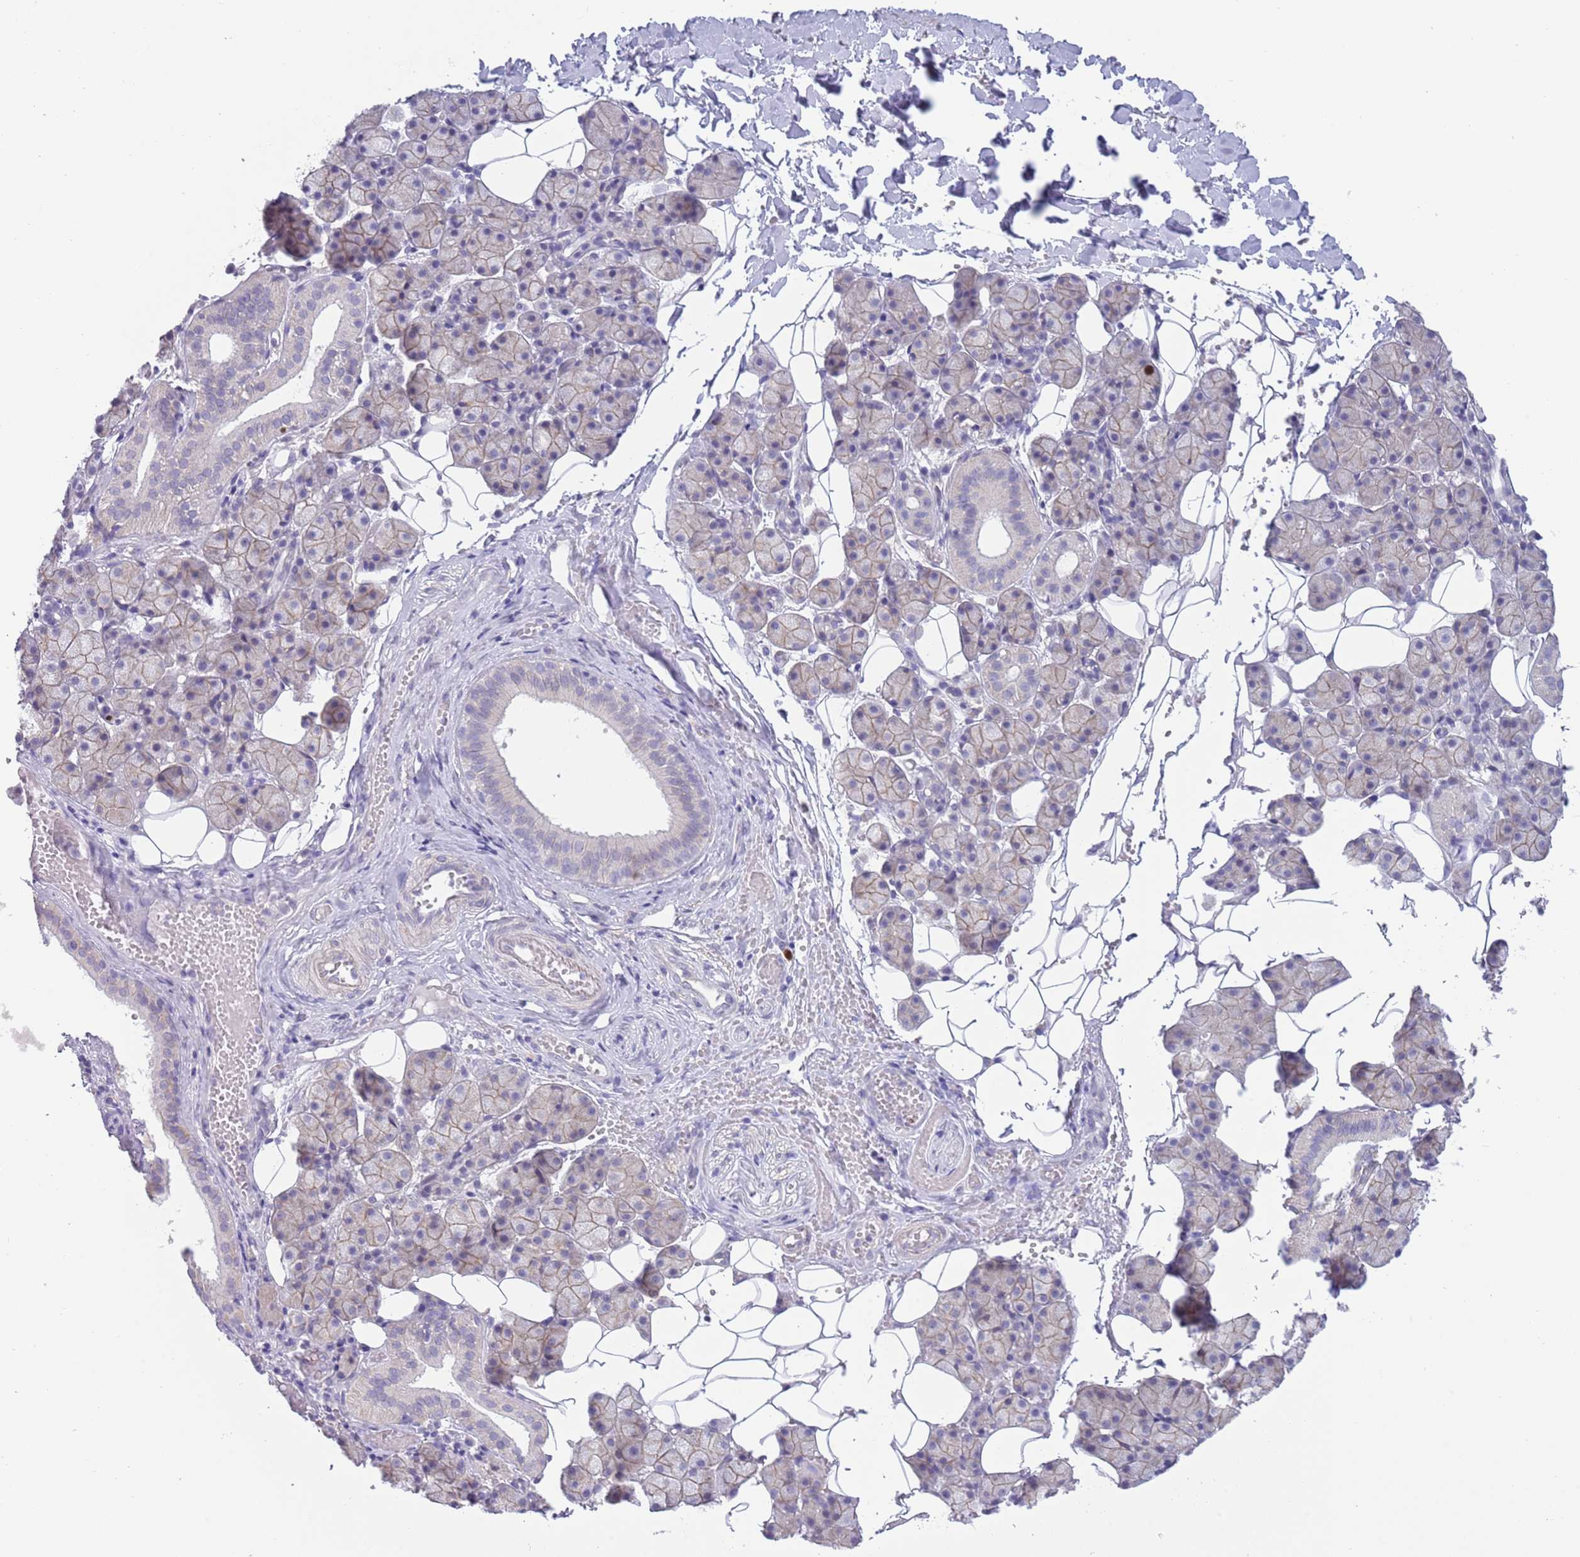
{"staining": {"intensity": "weak", "quantity": "25%-75%", "location": "cytoplasmic/membranous"}, "tissue": "salivary gland", "cell_type": "Glandular cells", "image_type": "normal", "snomed": [{"axis": "morphology", "description": "Normal tissue, NOS"}, {"axis": "topography", "description": "Salivary gland"}], "caption": "Glandular cells show weak cytoplasmic/membranous expression in about 25%-75% of cells in unremarkable salivary gland.", "gene": "PIMREG", "patient": {"sex": "female", "age": 33}}